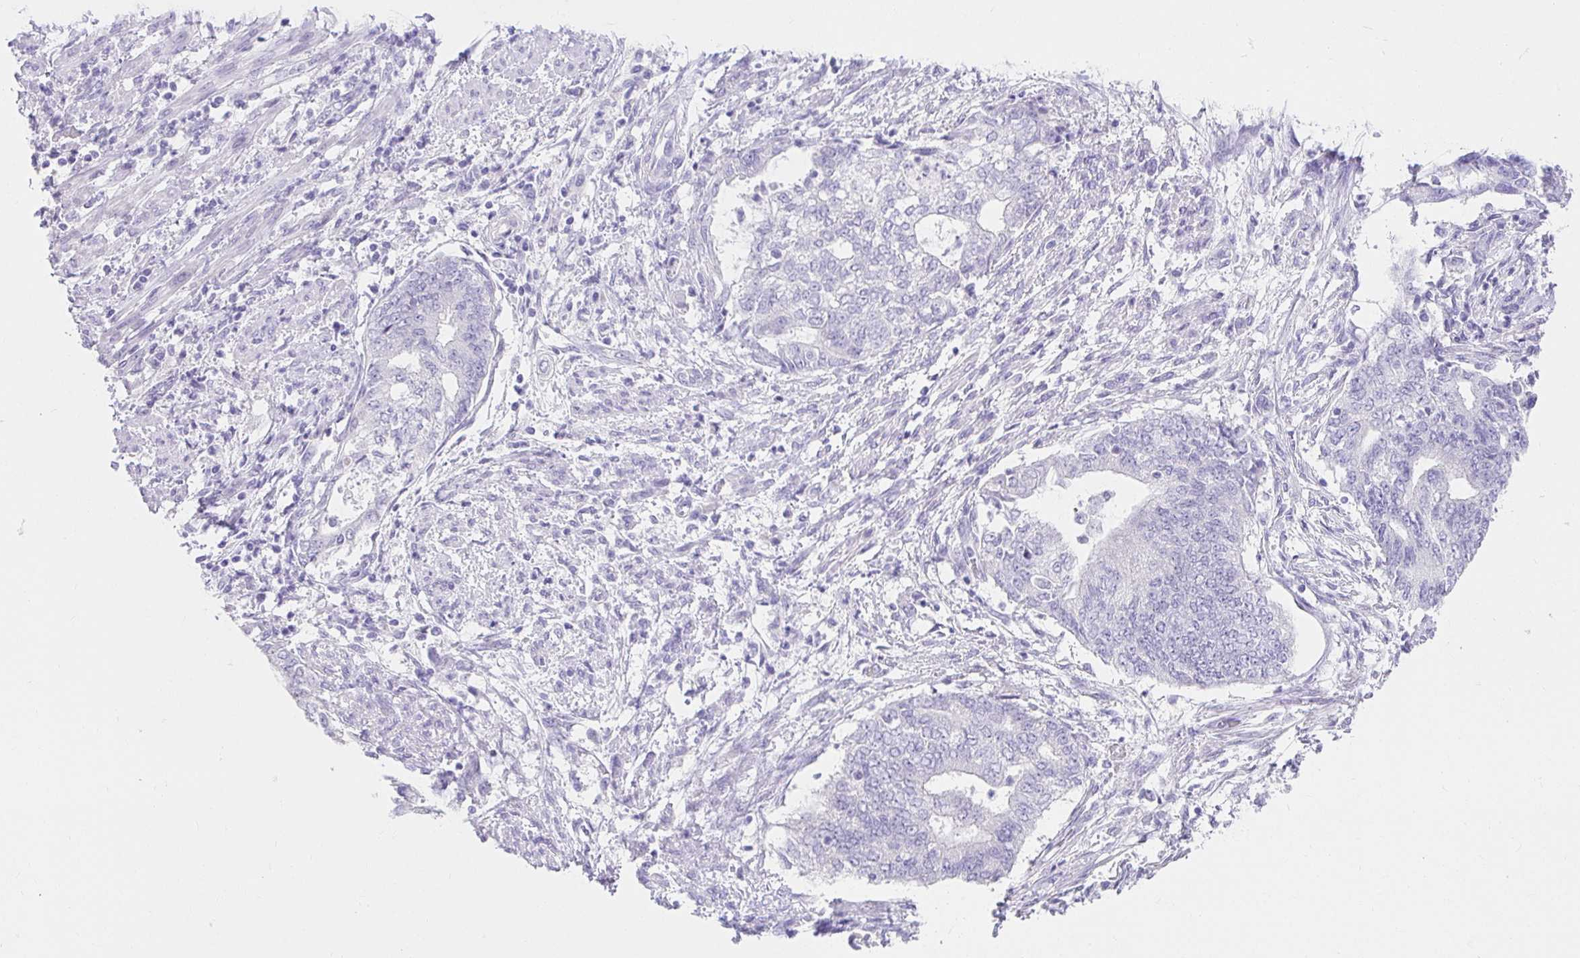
{"staining": {"intensity": "negative", "quantity": "none", "location": "none"}, "tissue": "endometrial cancer", "cell_type": "Tumor cells", "image_type": "cancer", "snomed": [{"axis": "morphology", "description": "Adenocarcinoma, NOS"}, {"axis": "topography", "description": "Endometrium"}], "caption": "Immunohistochemistry (IHC) photomicrograph of neoplastic tissue: human adenocarcinoma (endometrial) stained with DAB exhibits no significant protein staining in tumor cells.", "gene": "VGLL1", "patient": {"sex": "female", "age": 65}}